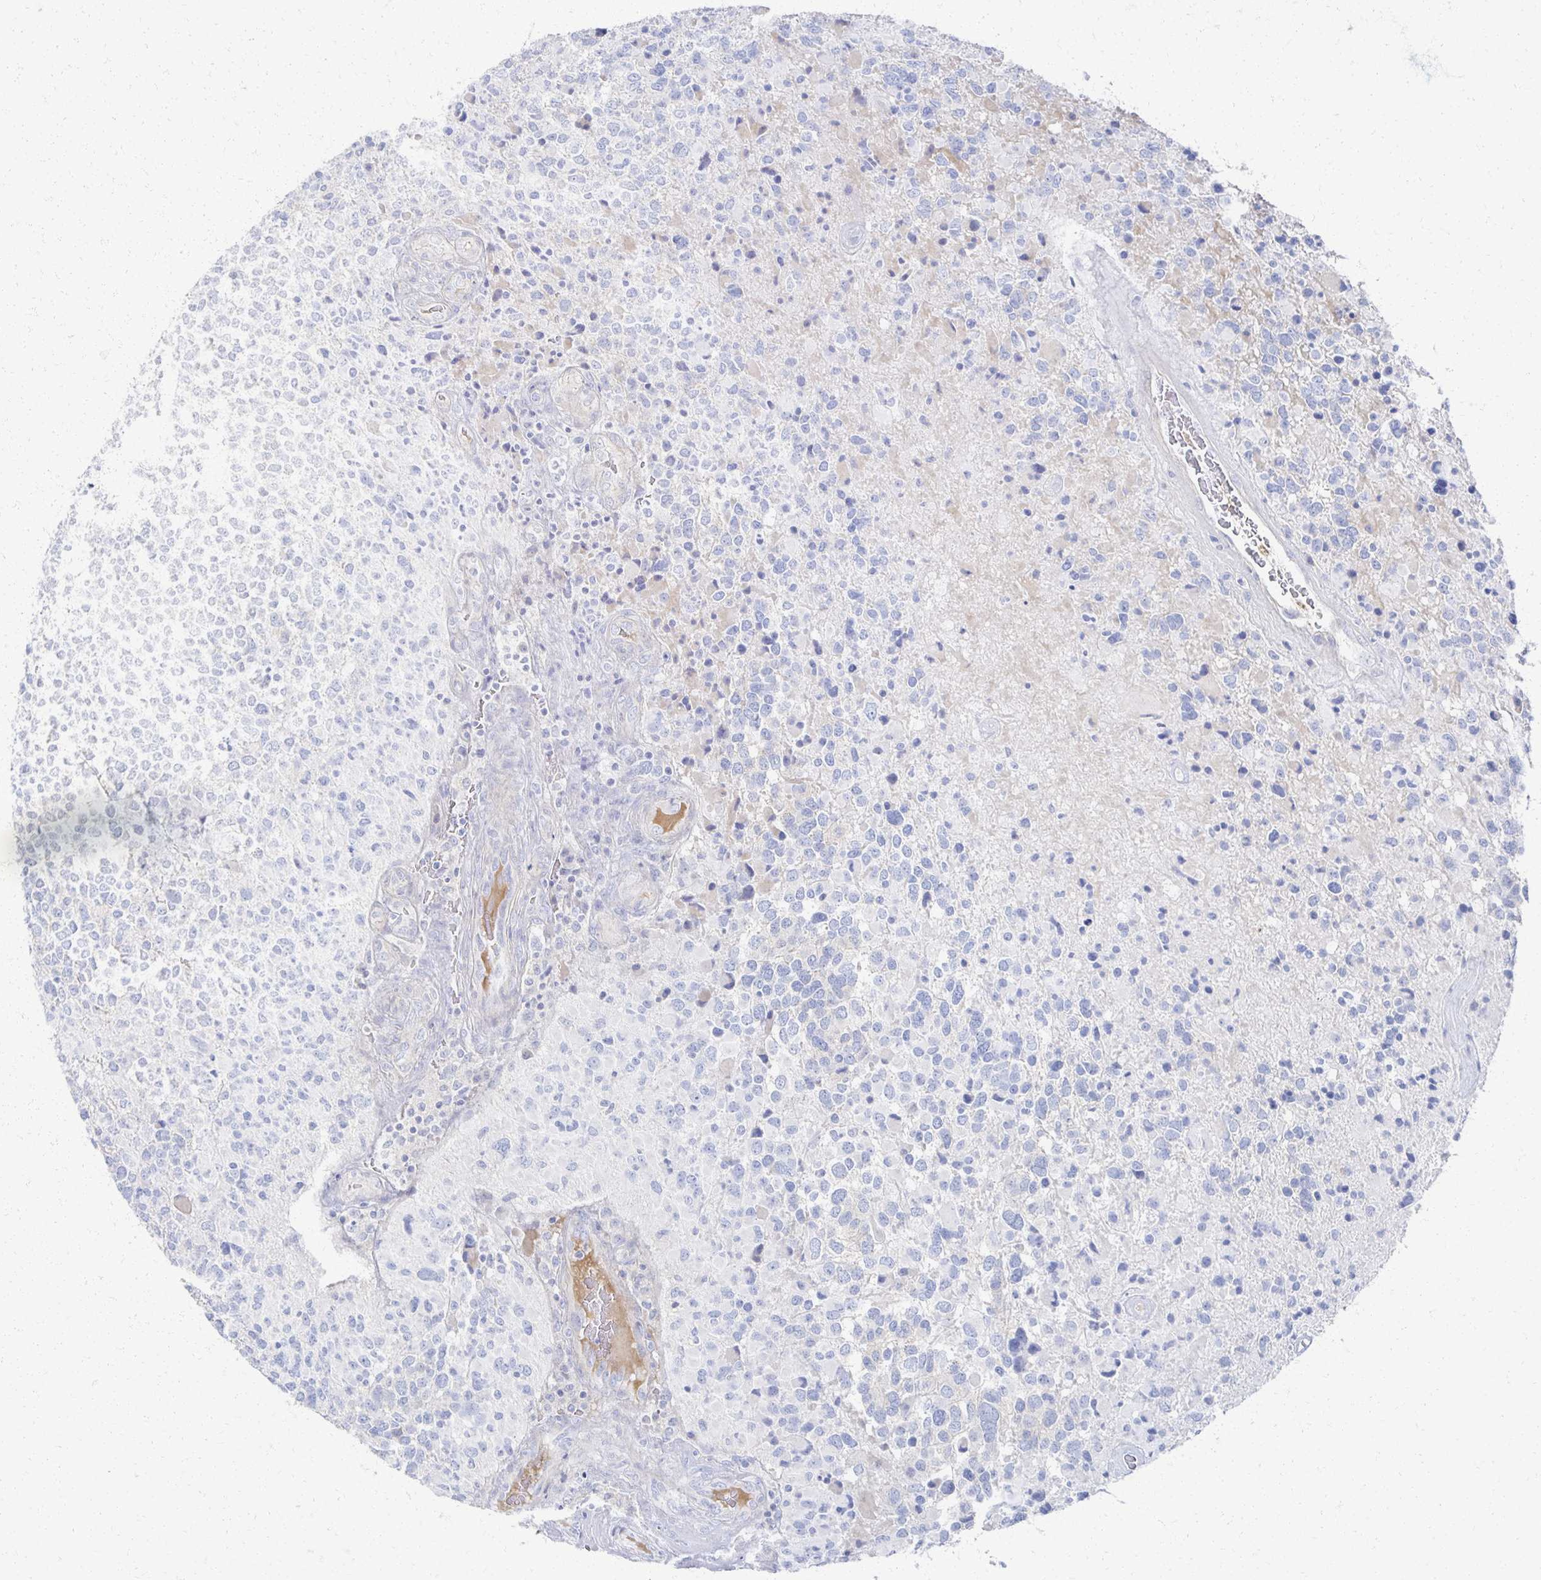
{"staining": {"intensity": "negative", "quantity": "none", "location": "none"}, "tissue": "glioma", "cell_type": "Tumor cells", "image_type": "cancer", "snomed": [{"axis": "morphology", "description": "Glioma, malignant, High grade"}, {"axis": "topography", "description": "Brain"}], "caption": "Immunohistochemical staining of human malignant high-grade glioma displays no significant staining in tumor cells.", "gene": "PRR20A", "patient": {"sex": "female", "age": 40}}